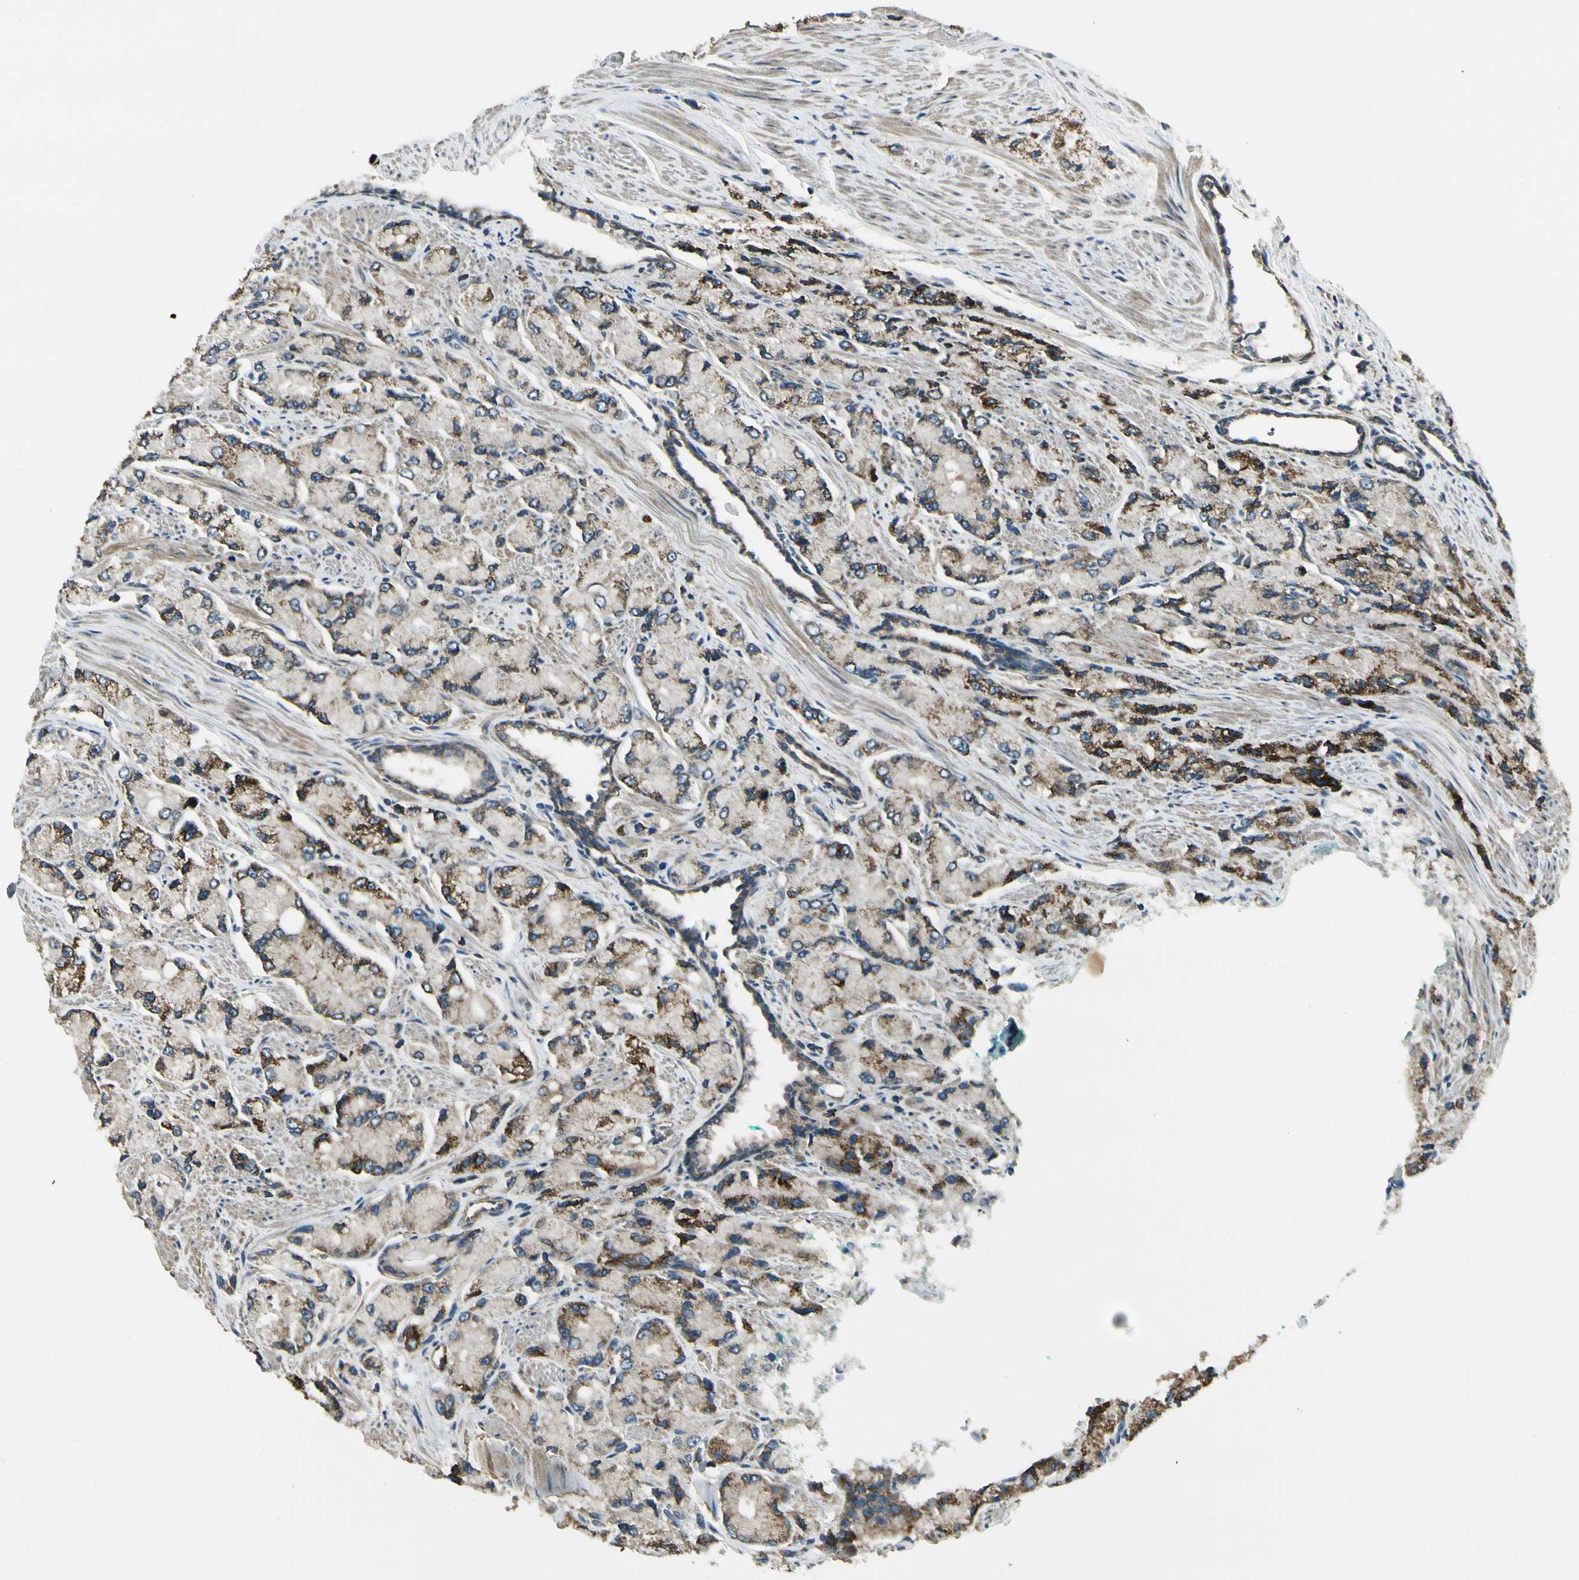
{"staining": {"intensity": "moderate", "quantity": "25%-75%", "location": "cytoplasmic/membranous"}, "tissue": "prostate cancer", "cell_type": "Tumor cells", "image_type": "cancer", "snomed": [{"axis": "morphology", "description": "Adenocarcinoma, High grade"}, {"axis": "topography", "description": "Prostate"}], "caption": "Human prostate cancer (adenocarcinoma (high-grade)) stained with a brown dye reveals moderate cytoplasmic/membranous positive positivity in about 25%-75% of tumor cells.", "gene": "EPHB3", "patient": {"sex": "male", "age": 58}}